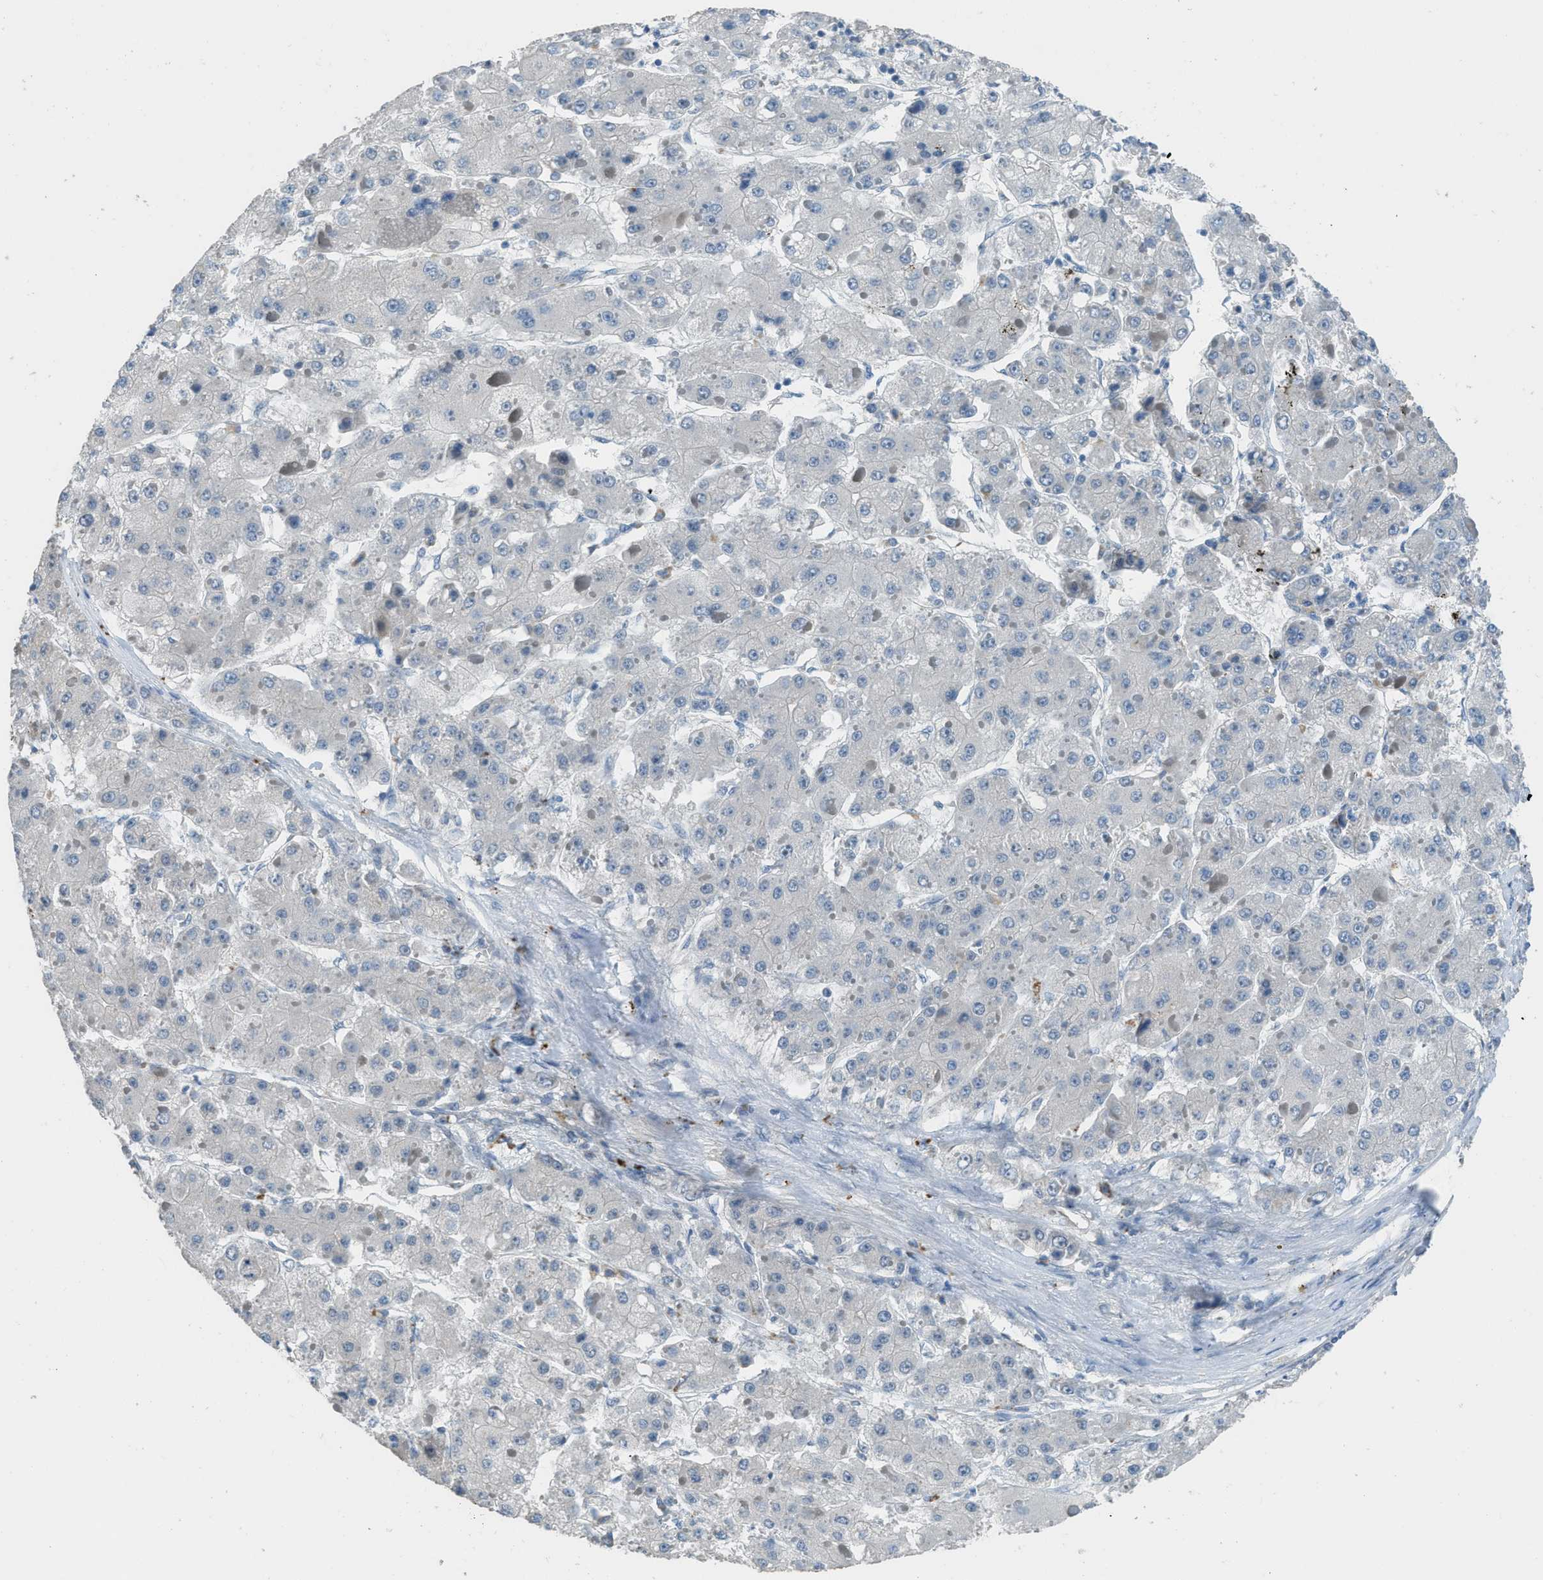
{"staining": {"intensity": "negative", "quantity": "none", "location": "none"}, "tissue": "liver cancer", "cell_type": "Tumor cells", "image_type": "cancer", "snomed": [{"axis": "morphology", "description": "Carcinoma, Hepatocellular, NOS"}, {"axis": "topography", "description": "Liver"}], "caption": "The immunohistochemistry (IHC) histopathology image has no significant positivity in tumor cells of liver cancer (hepatocellular carcinoma) tissue.", "gene": "TIMD4", "patient": {"sex": "female", "age": 73}}